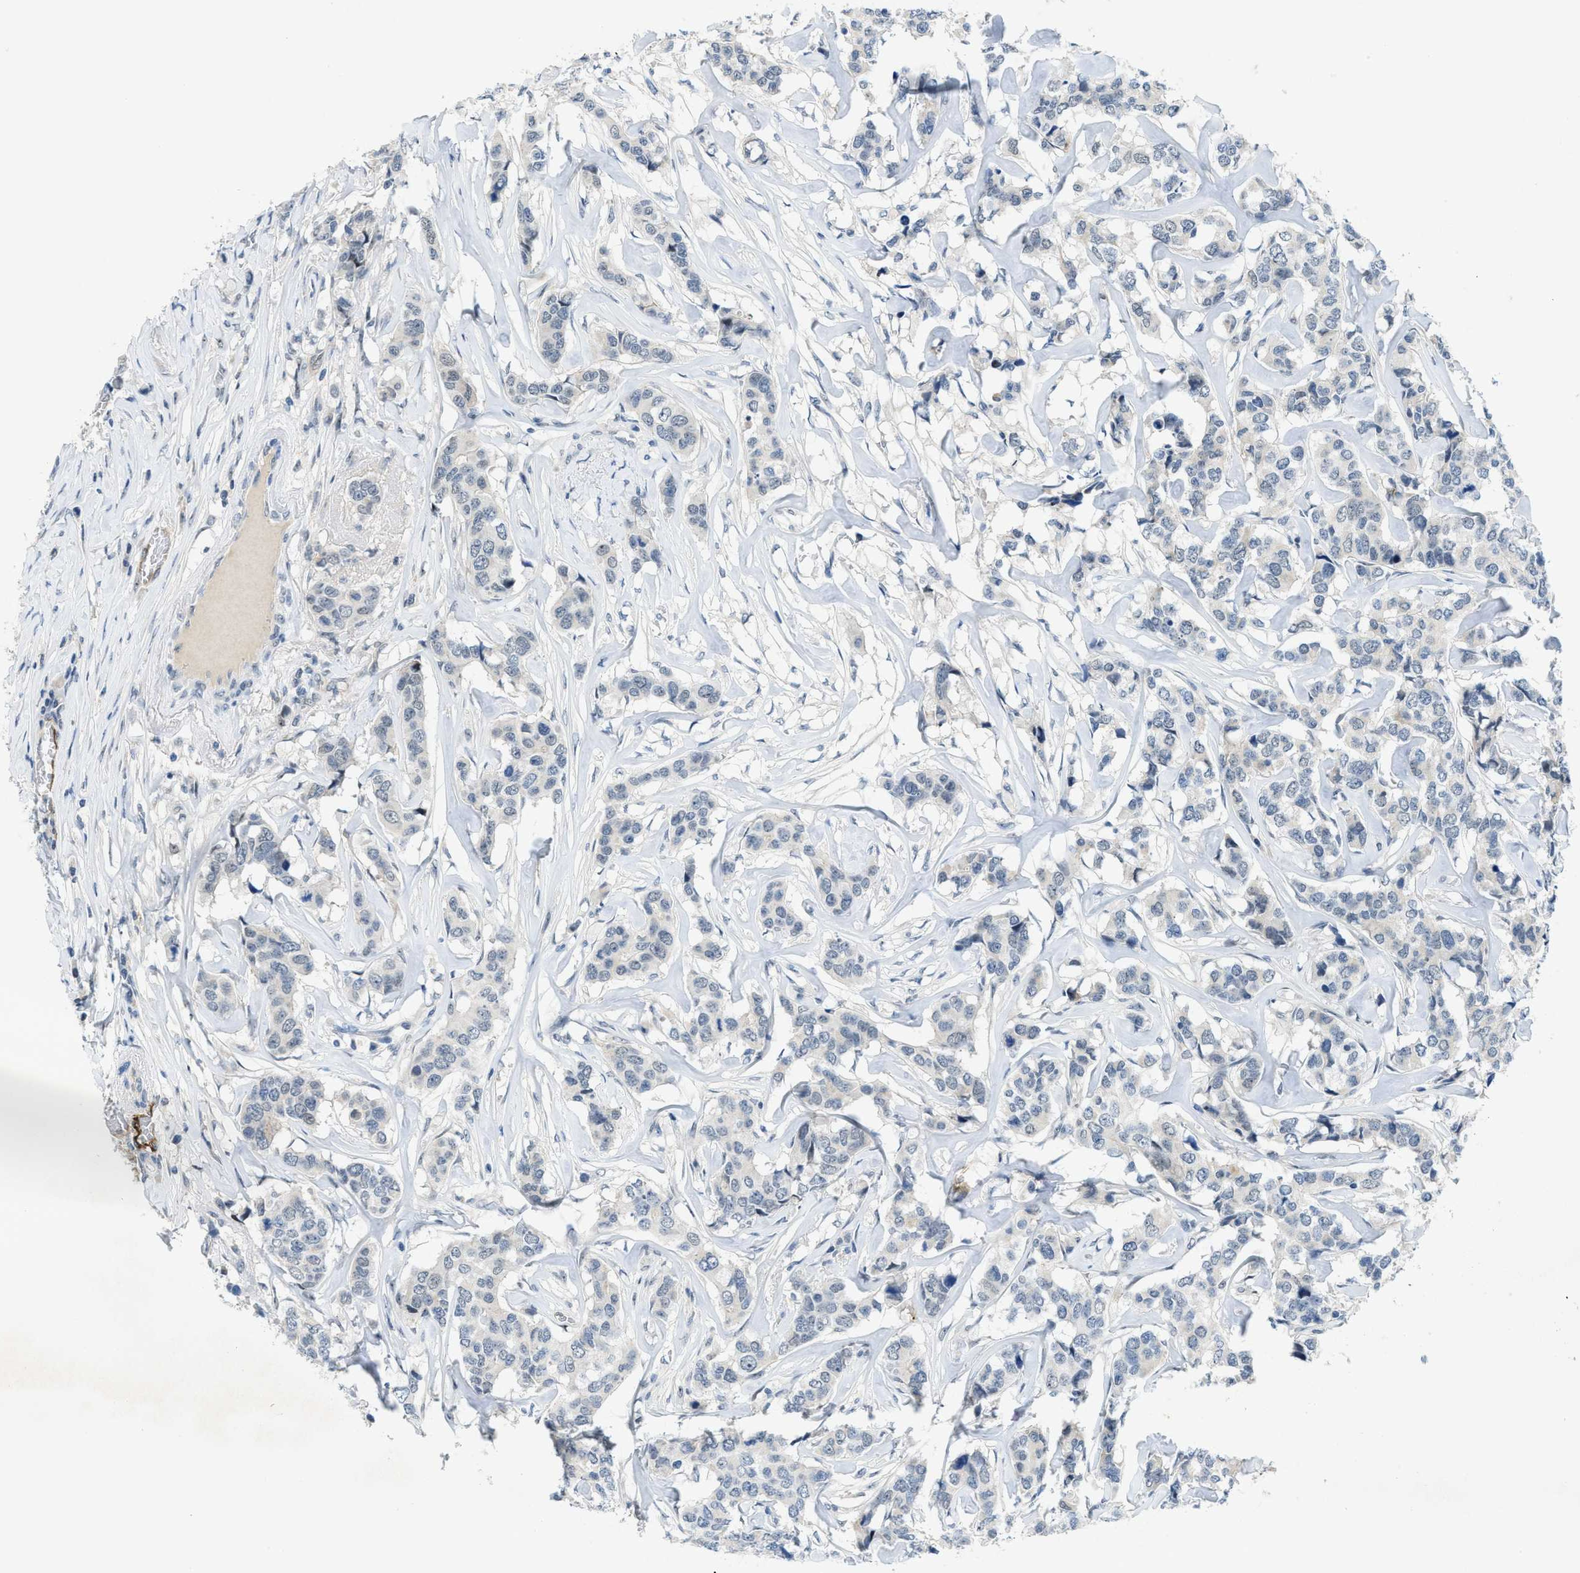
{"staining": {"intensity": "negative", "quantity": "none", "location": "none"}, "tissue": "breast cancer", "cell_type": "Tumor cells", "image_type": "cancer", "snomed": [{"axis": "morphology", "description": "Lobular carcinoma"}, {"axis": "topography", "description": "Breast"}], "caption": "Image shows no protein staining in tumor cells of lobular carcinoma (breast) tissue.", "gene": "SLCO2A1", "patient": {"sex": "female", "age": 59}}